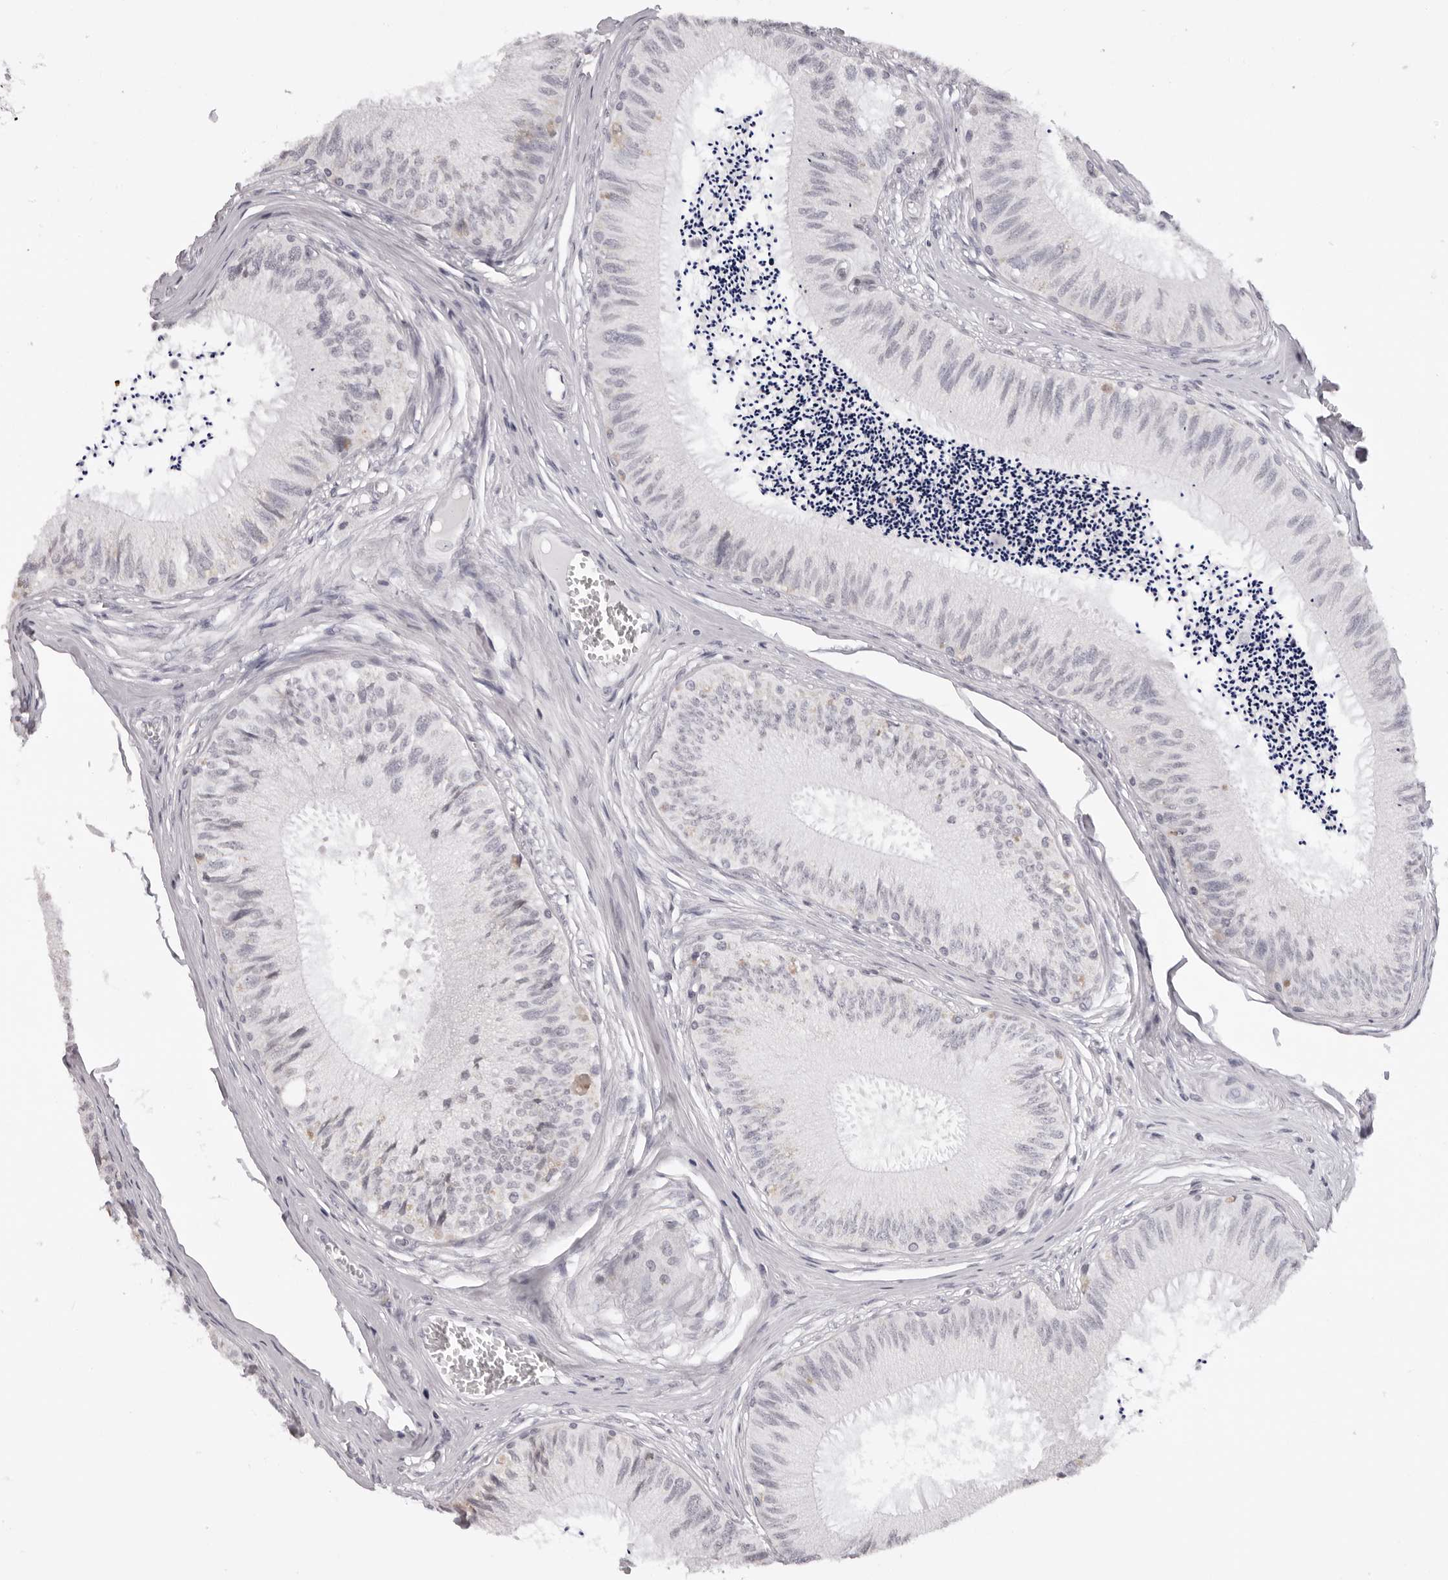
{"staining": {"intensity": "negative", "quantity": "none", "location": "none"}, "tissue": "epididymis", "cell_type": "Glandular cells", "image_type": "normal", "snomed": [{"axis": "morphology", "description": "Normal tissue, NOS"}, {"axis": "topography", "description": "Epididymis"}], "caption": "IHC photomicrograph of normal human epididymis stained for a protein (brown), which demonstrates no positivity in glandular cells.", "gene": "MAFK", "patient": {"sex": "male", "age": 79}}